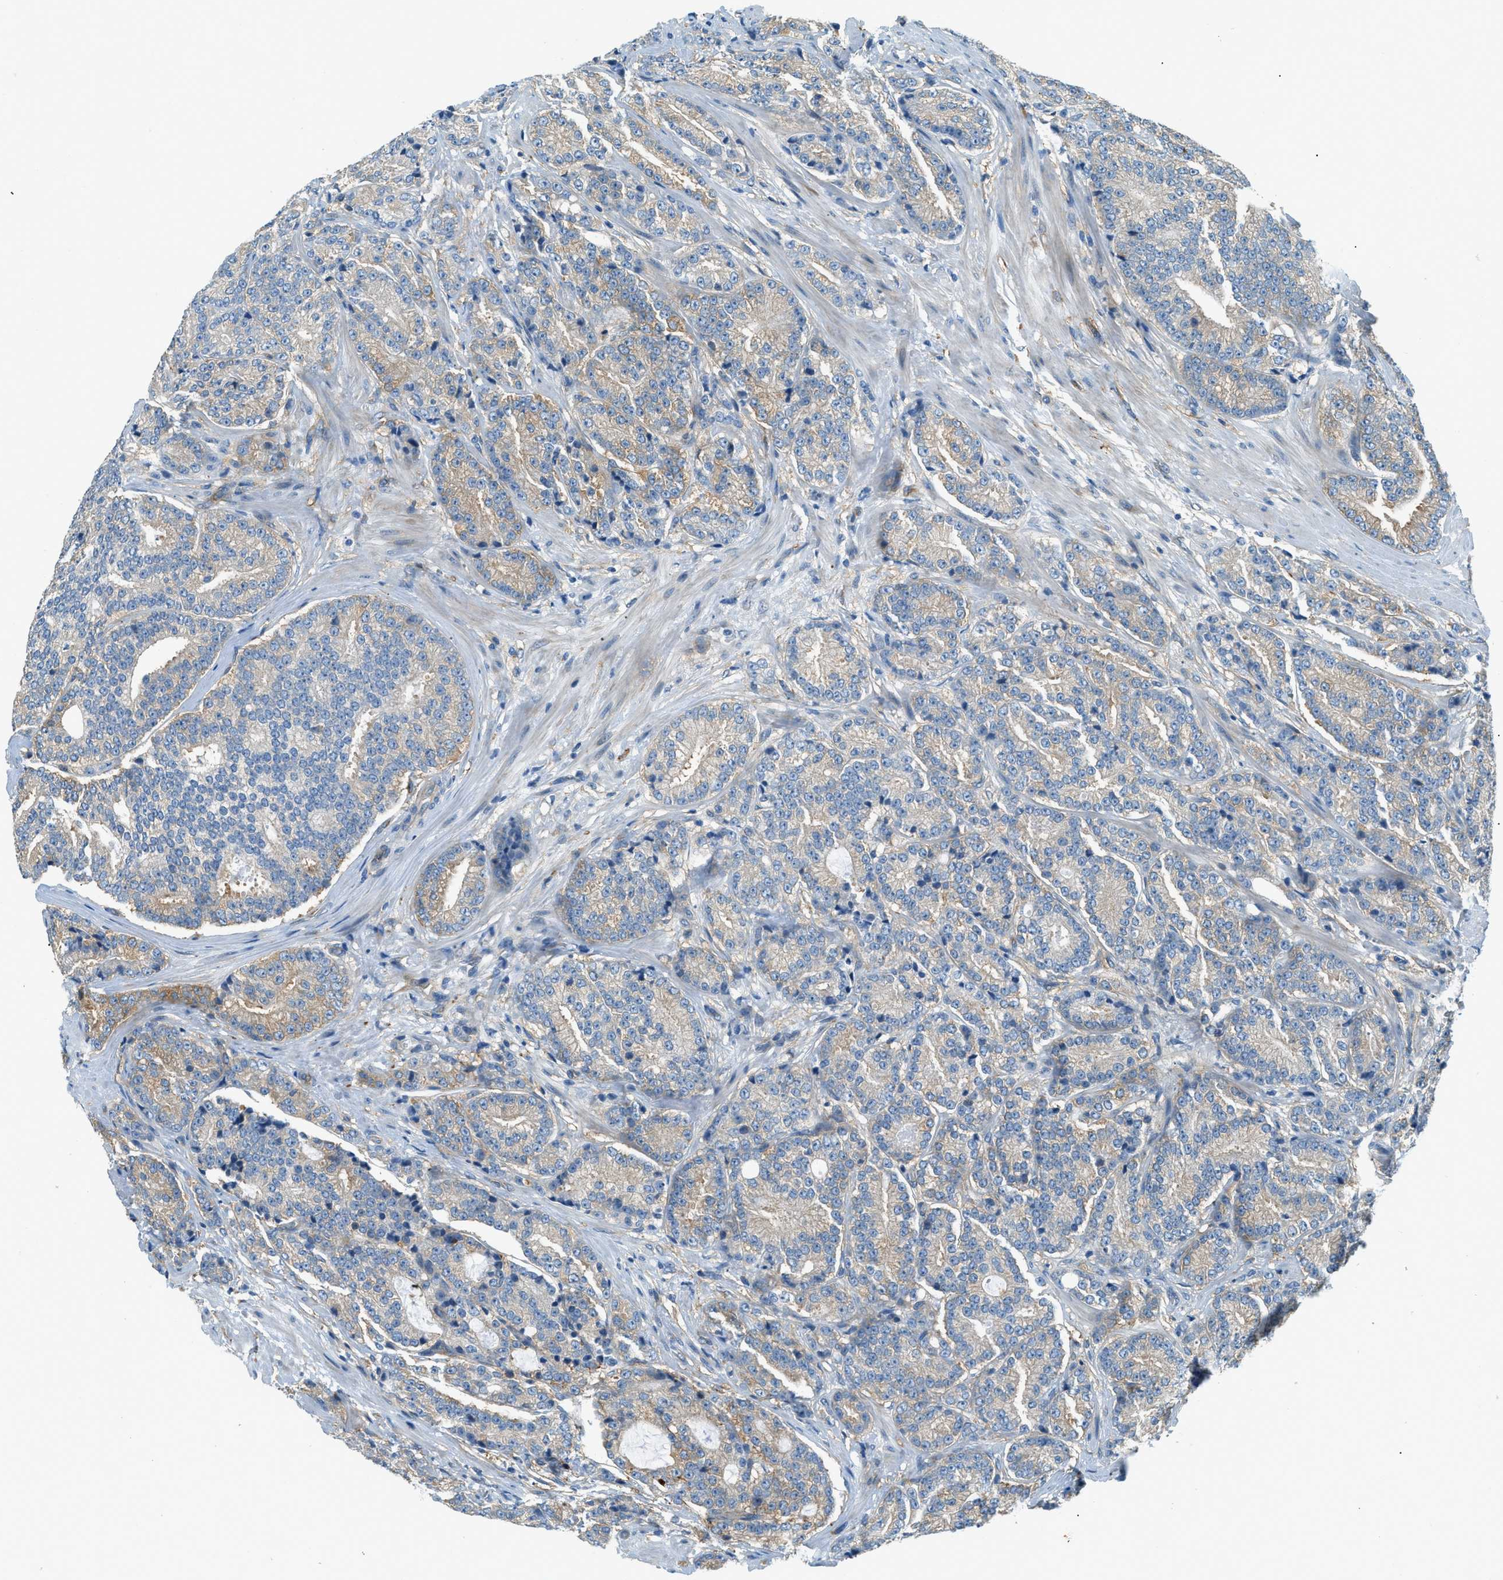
{"staining": {"intensity": "weak", "quantity": "25%-75%", "location": "cytoplasmic/membranous"}, "tissue": "prostate cancer", "cell_type": "Tumor cells", "image_type": "cancer", "snomed": [{"axis": "morphology", "description": "Adenocarcinoma, High grade"}, {"axis": "topography", "description": "Prostate"}], "caption": "An image of human prostate high-grade adenocarcinoma stained for a protein displays weak cytoplasmic/membranous brown staining in tumor cells.", "gene": "ZNF367", "patient": {"sex": "male", "age": 61}}